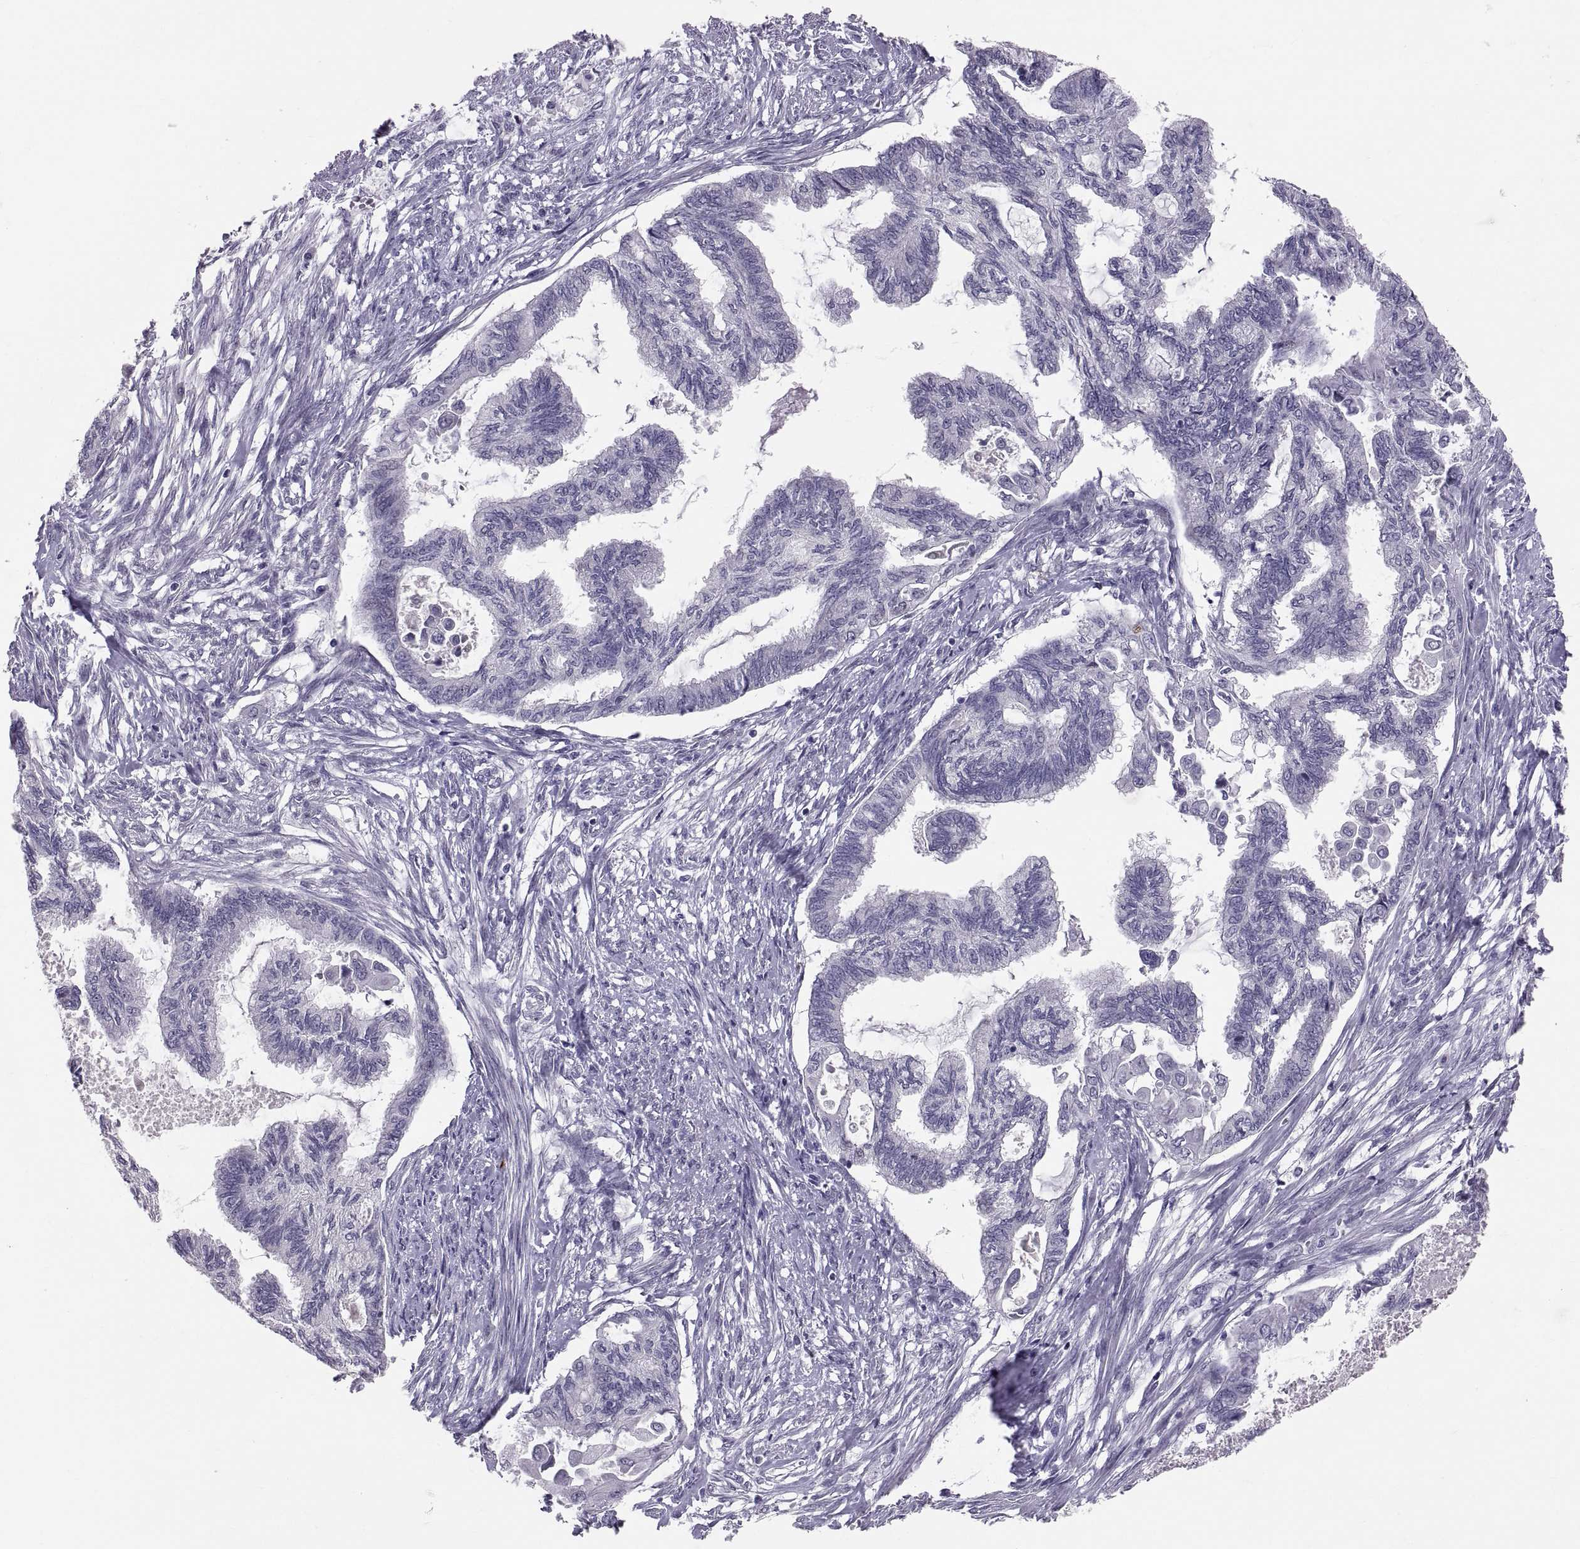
{"staining": {"intensity": "negative", "quantity": "none", "location": "none"}, "tissue": "endometrial cancer", "cell_type": "Tumor cells", "image_type": "cancer", "snomed": [{"axis": "morphology", "description": "Adenocarcinoma, NOS"}, {"axis": "topography", "description": "Endometrium"}], "caption": "High magnification brightfield microscopy of endometrial cancer stained with DAB (3,3'-diaminobenzidine) (brown) and counterstained with hematoxylin (blue): tumor cells show no significant positivity.", "gene": "PTN", "patient": {"sex": "female", "age": 86}}